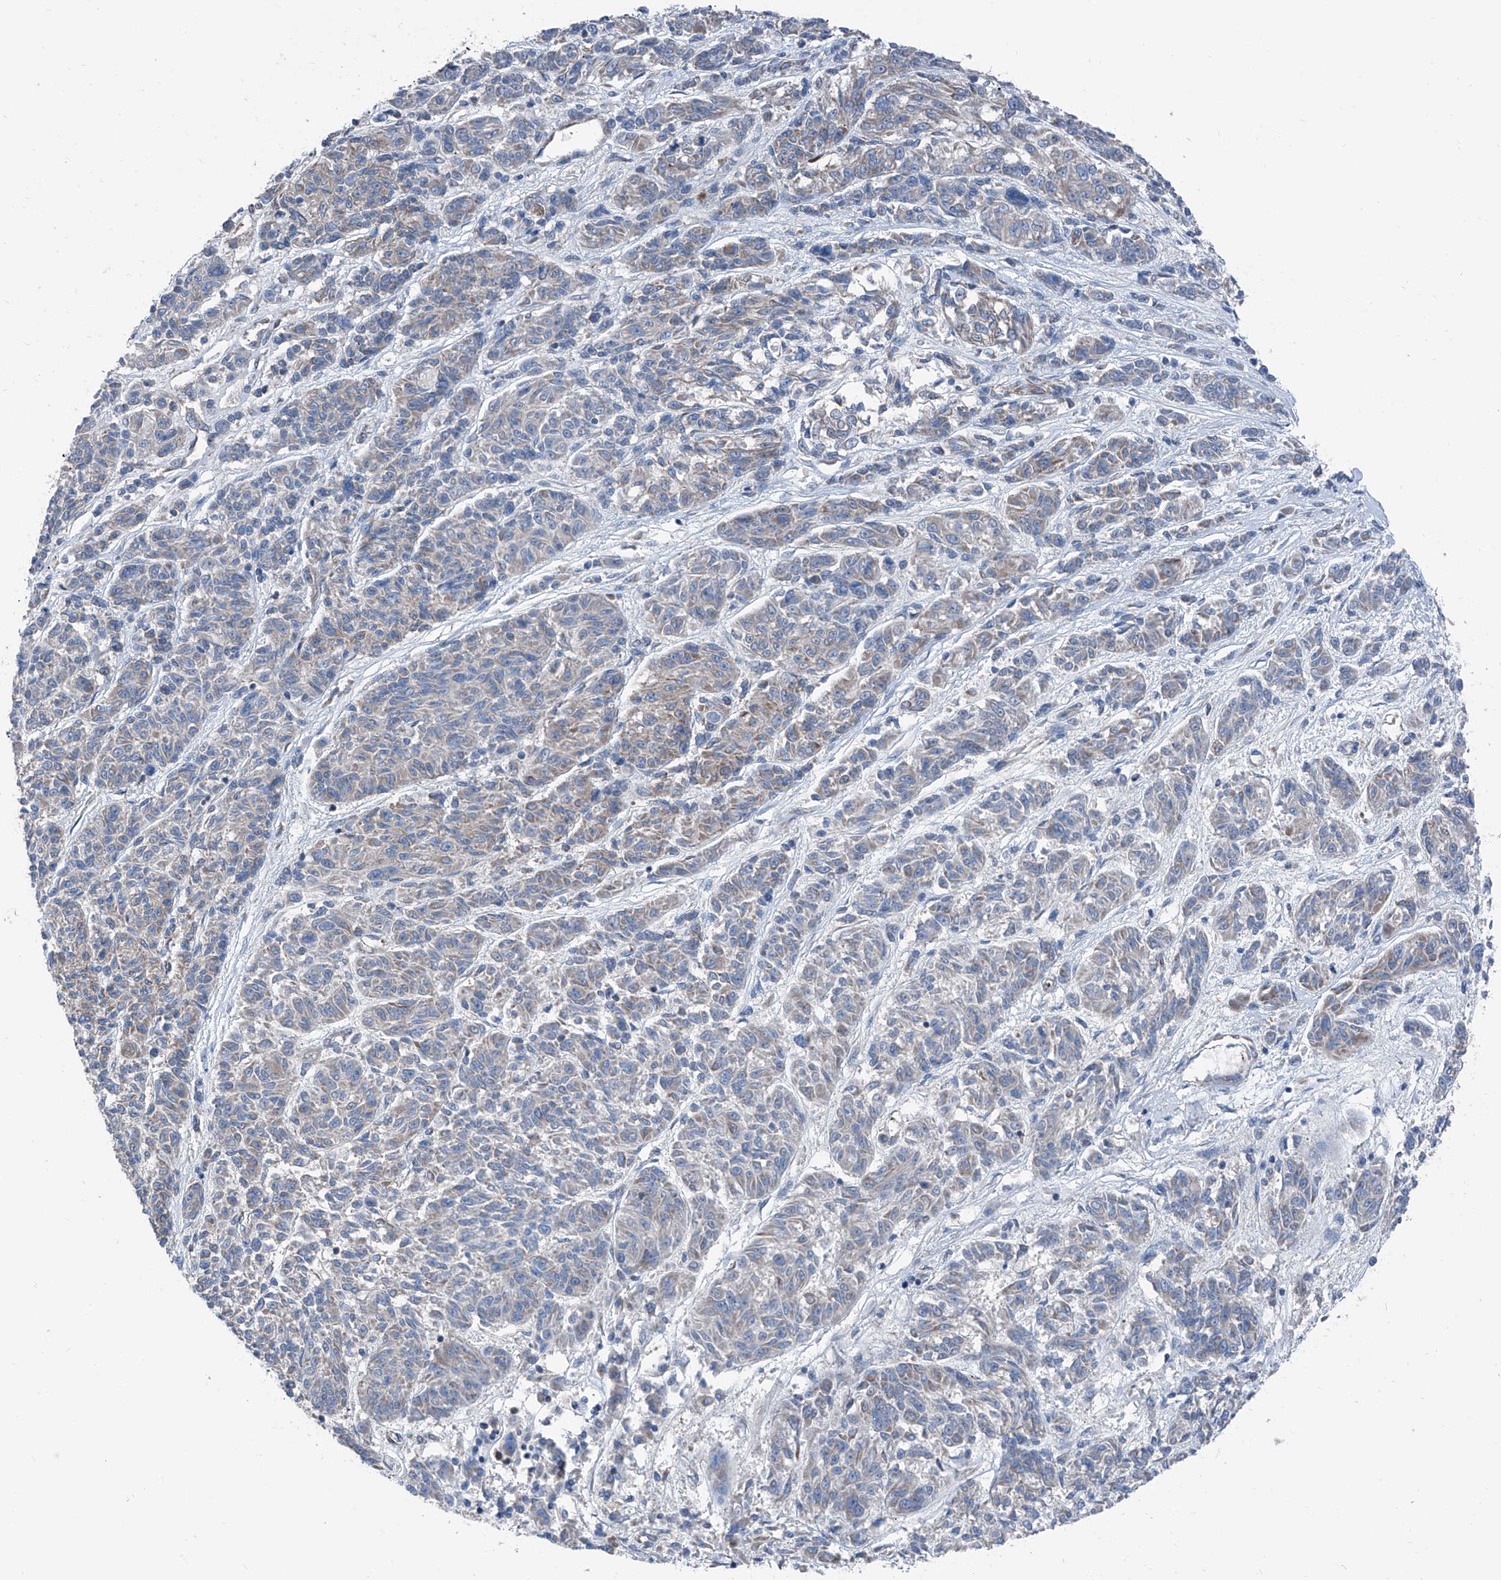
{"staining": {"intensity": "negative", "quantity": "none", "location": "none"}, "tissue": "melanoma", "cell_type": "Tumor cells", "image_type": "cancer", "snomed": [{"axis": "morphology", "description": "Malignant melanoma, NOS"}, {"axis": "topography", "description": "Skin"}], "caption": "This is an immunohistochemistry (IHC) image of malignant melanoma. There is no expression in tumor cells.", "gene": "GPAT3", "patient": {"sex": "male", "age": 53}}